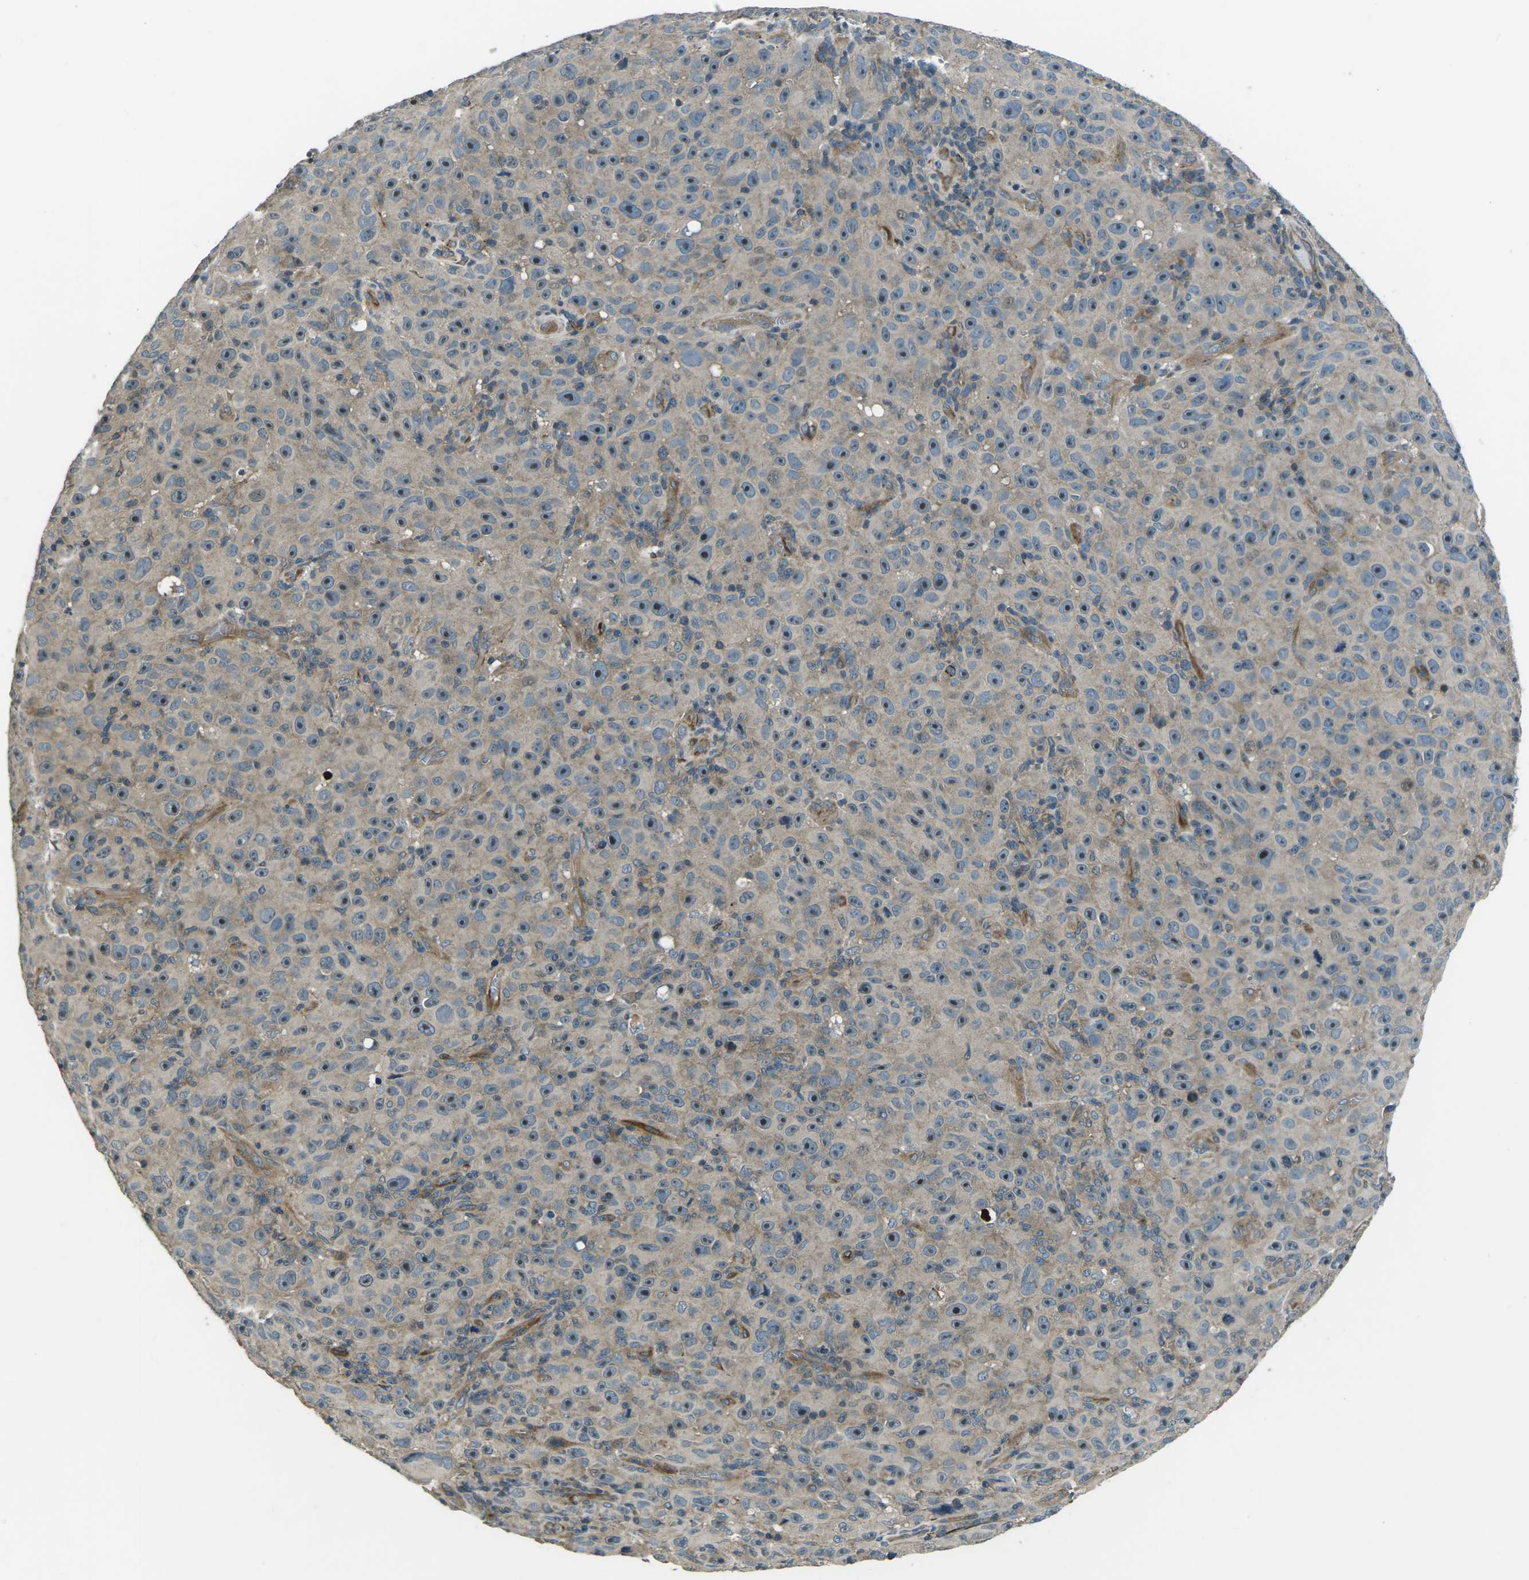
{"staining": {"intensity": "weak", "quantity": "25%-75%", "location": "cytoplasmic/membranous"}, "tissue": "melanoma", "cell_type": "Tumor cells", "image_type": "cancer", "snomed": [{"axis": "morphology", "description": "Malignant melanoma, NOS"}, {"axis": "topography", "description": "Skin"}], "caption": "Approximately 25%-75% of tumor cells in human melanoma reveal weak cytoplasmic/membranous protein expression as visualized by brown immunohistochemical staining.", "gene": "AFAP1", "patient": {"sex": "female", "age": 82}}